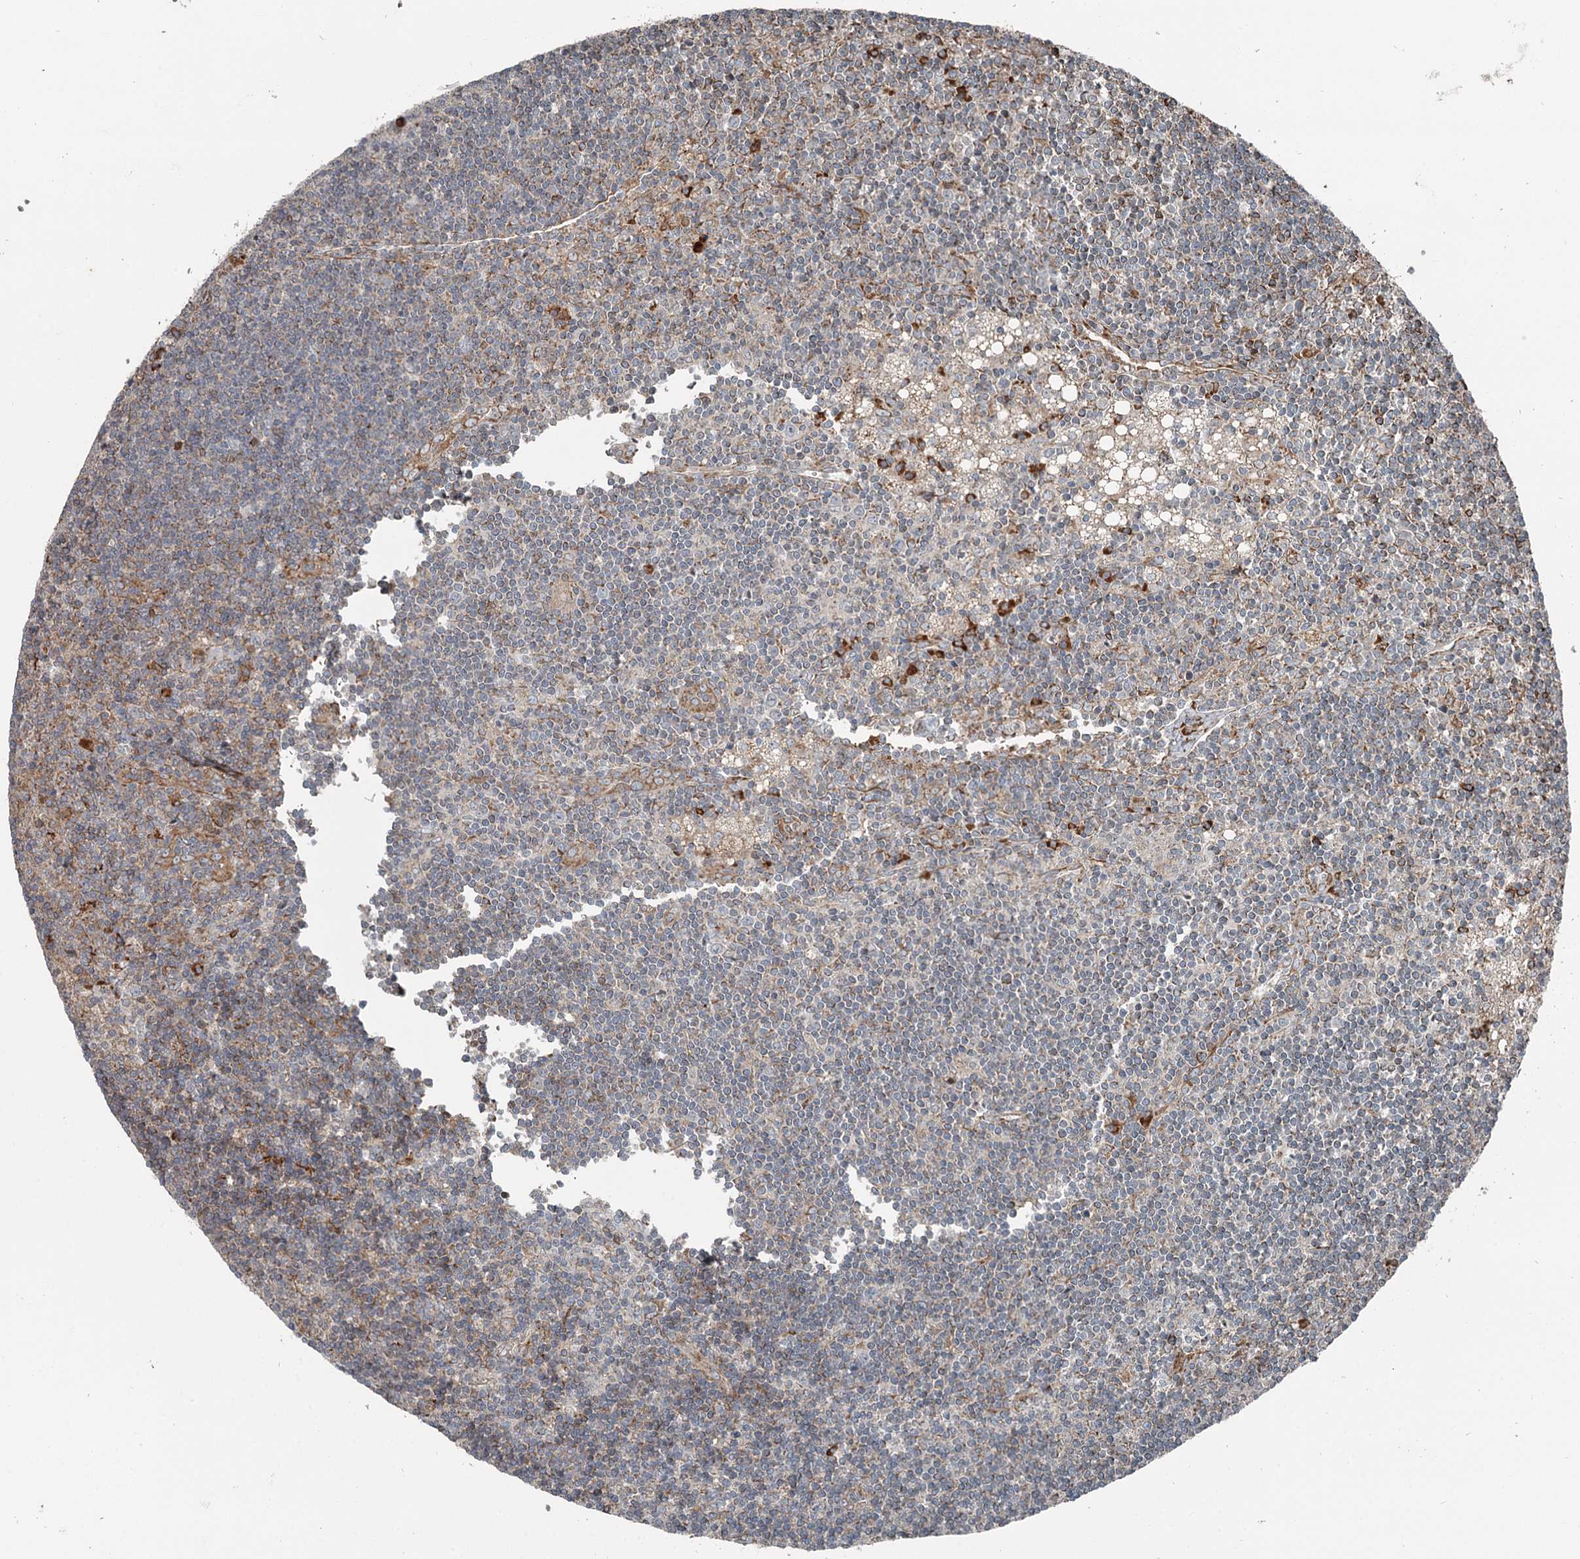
{"staining": {"intensity": "moderate", "quantity": "<25%", "location": "cytoplasmic/membranous"}, "tissue": "lymph node", "cell_type": "Germinal center cells", "image_type": "normal", "snomed": [{"axis": "morphology", "description": "Normal tissue, NOS"}, {"axis": "topography", "description": "Lymph node"}], "caption": "Approximately <25% of germinal center cells in unremarkable human lymph node show moderate cytoplasmic/membranous protein positivity as visualized by brown immunohistochemical staining.", "gene": "RASSF8", "patient": {"sex": "male", "age": 24}}